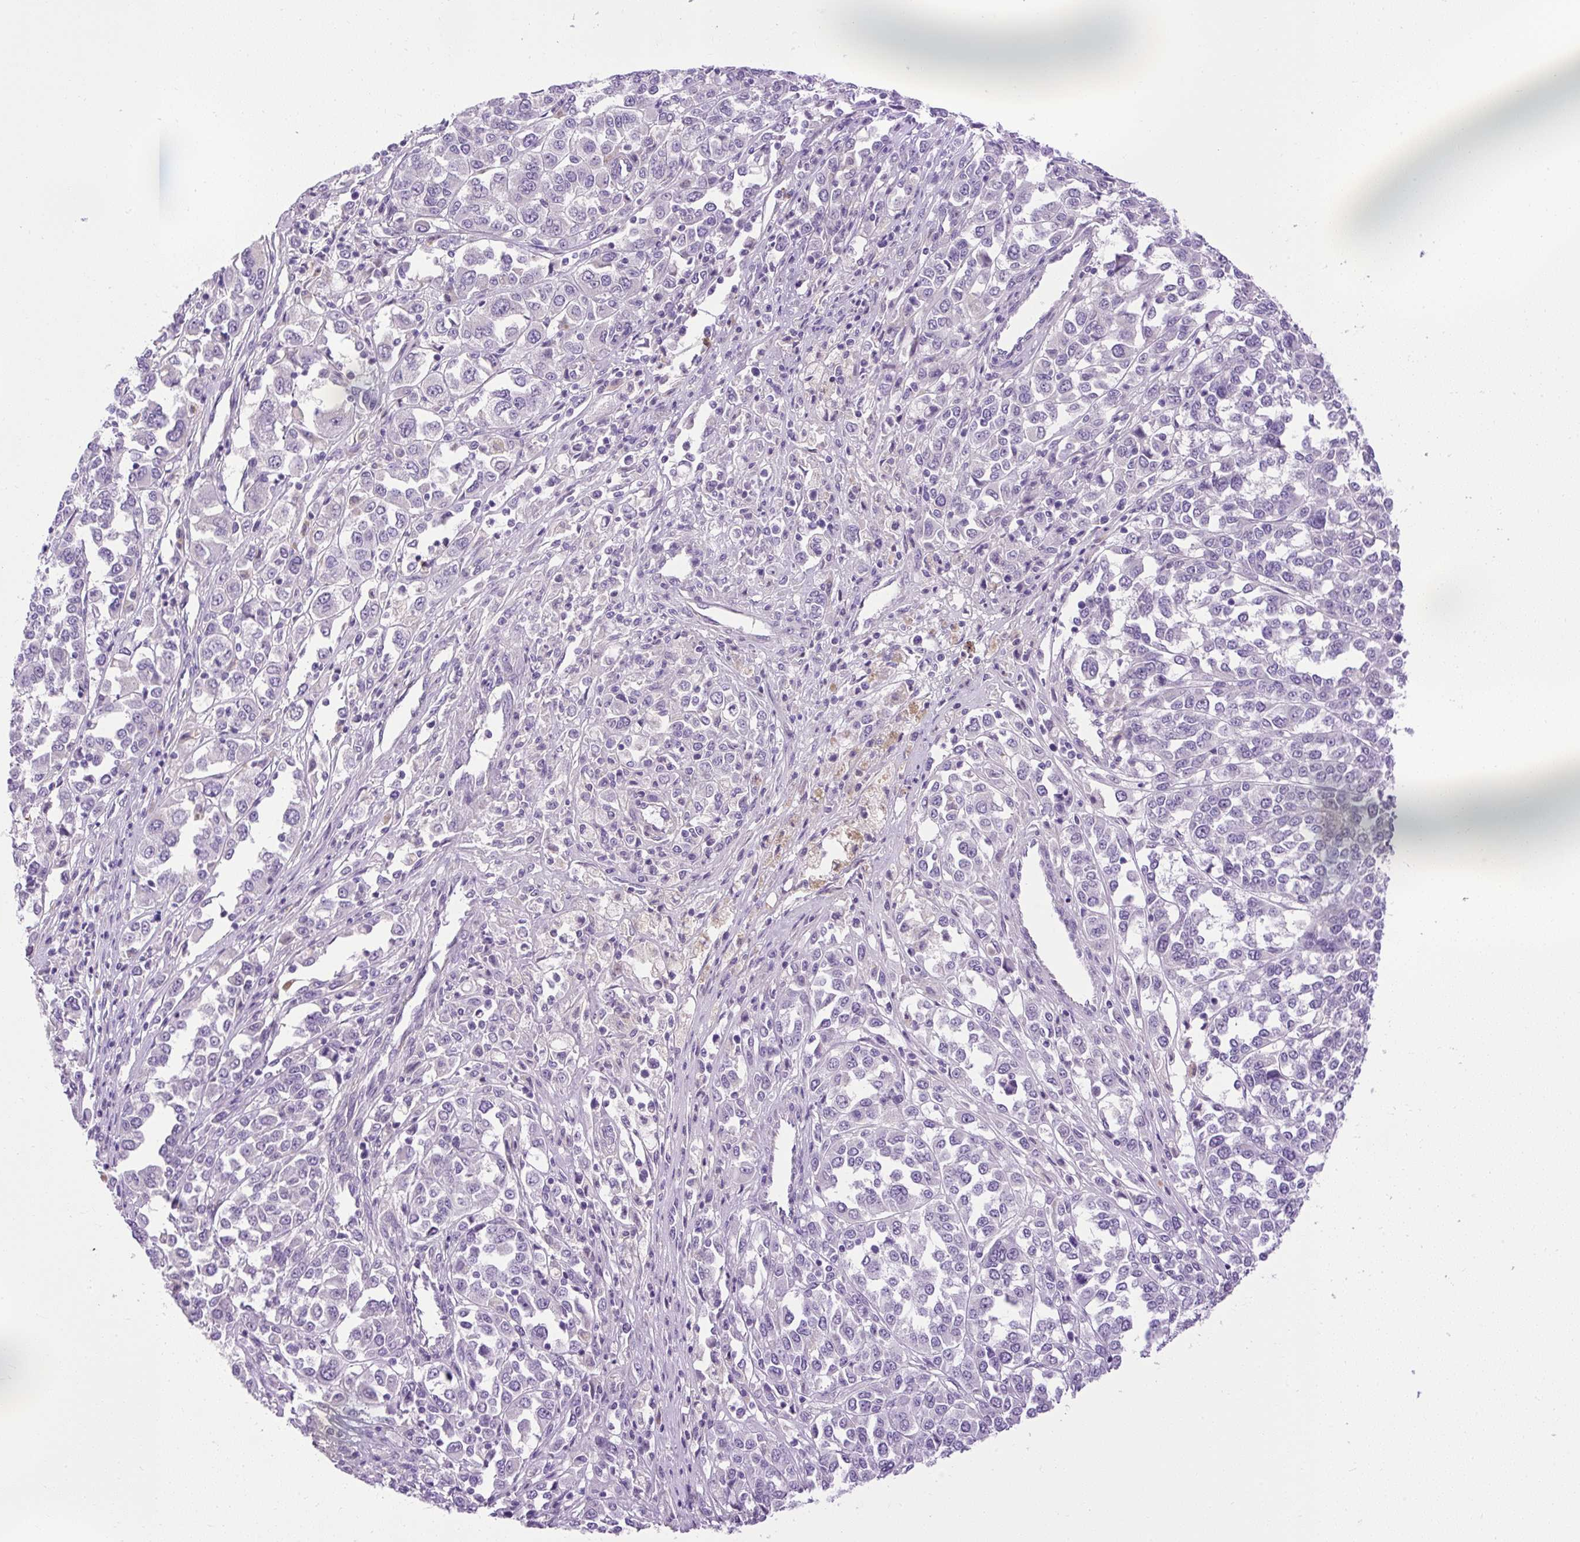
{"staining": {"intensity": "negative", "quantity": "none", "location": "none"}, "tissue": "melanoma", "cell_type": "Tumor cells", "image_type": "cancer", "snomed": [{"axis": "morphology", "description": "Malignant melanoma, Metastatic site"}, {"axis": "topography", "description": "Lymph node"}], "caption": "Malignant melanoma (metastatic site) stained for a protein using immunohistochemistry shows no positivity tumor cells.", "gene": "VWA7", "patient": {"sex": "male", "age": 44}}